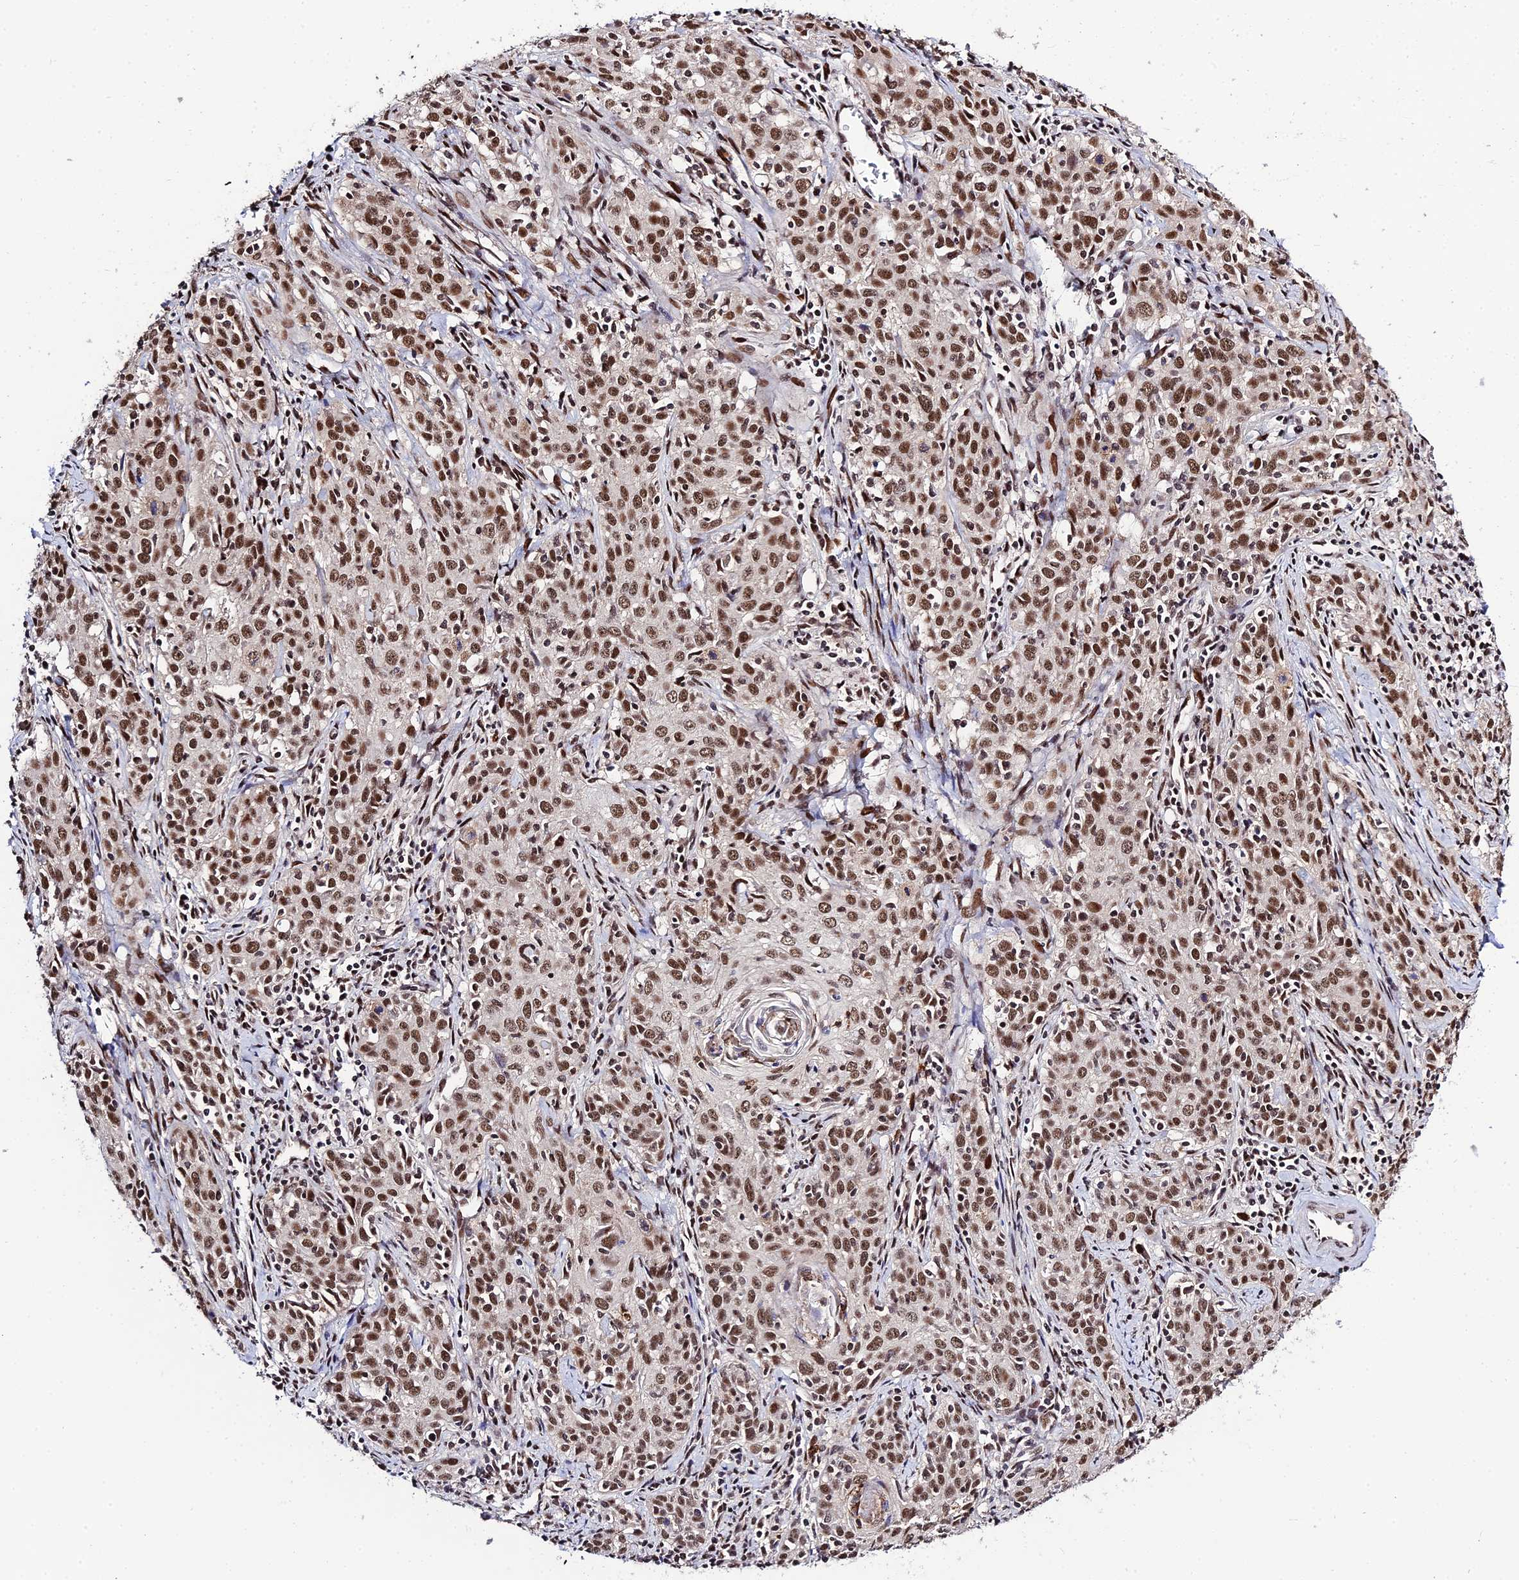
{"staining": {"intensity": "strong", "quantity": ">75%", "location": "nuclear"}, "tissue": "cervical cancer", "cell_type": "Tumor cells", "image_type": "cancer", "snomed": [{"axis": "morphology", "description": "Squamous cell carcinoma, NOS"}, {"axis": "topography", "description": "Cervix"}], "caption": "Tumor cells demonstrate high levels of strong nuclear expression in about >75% of cells in human squamous cell carcinoma (cervical). (Brightfield microscopy of DAB IHC at high magnification).", "gene": "SYT15", "patient": {"sex": "female", "age": 57}}